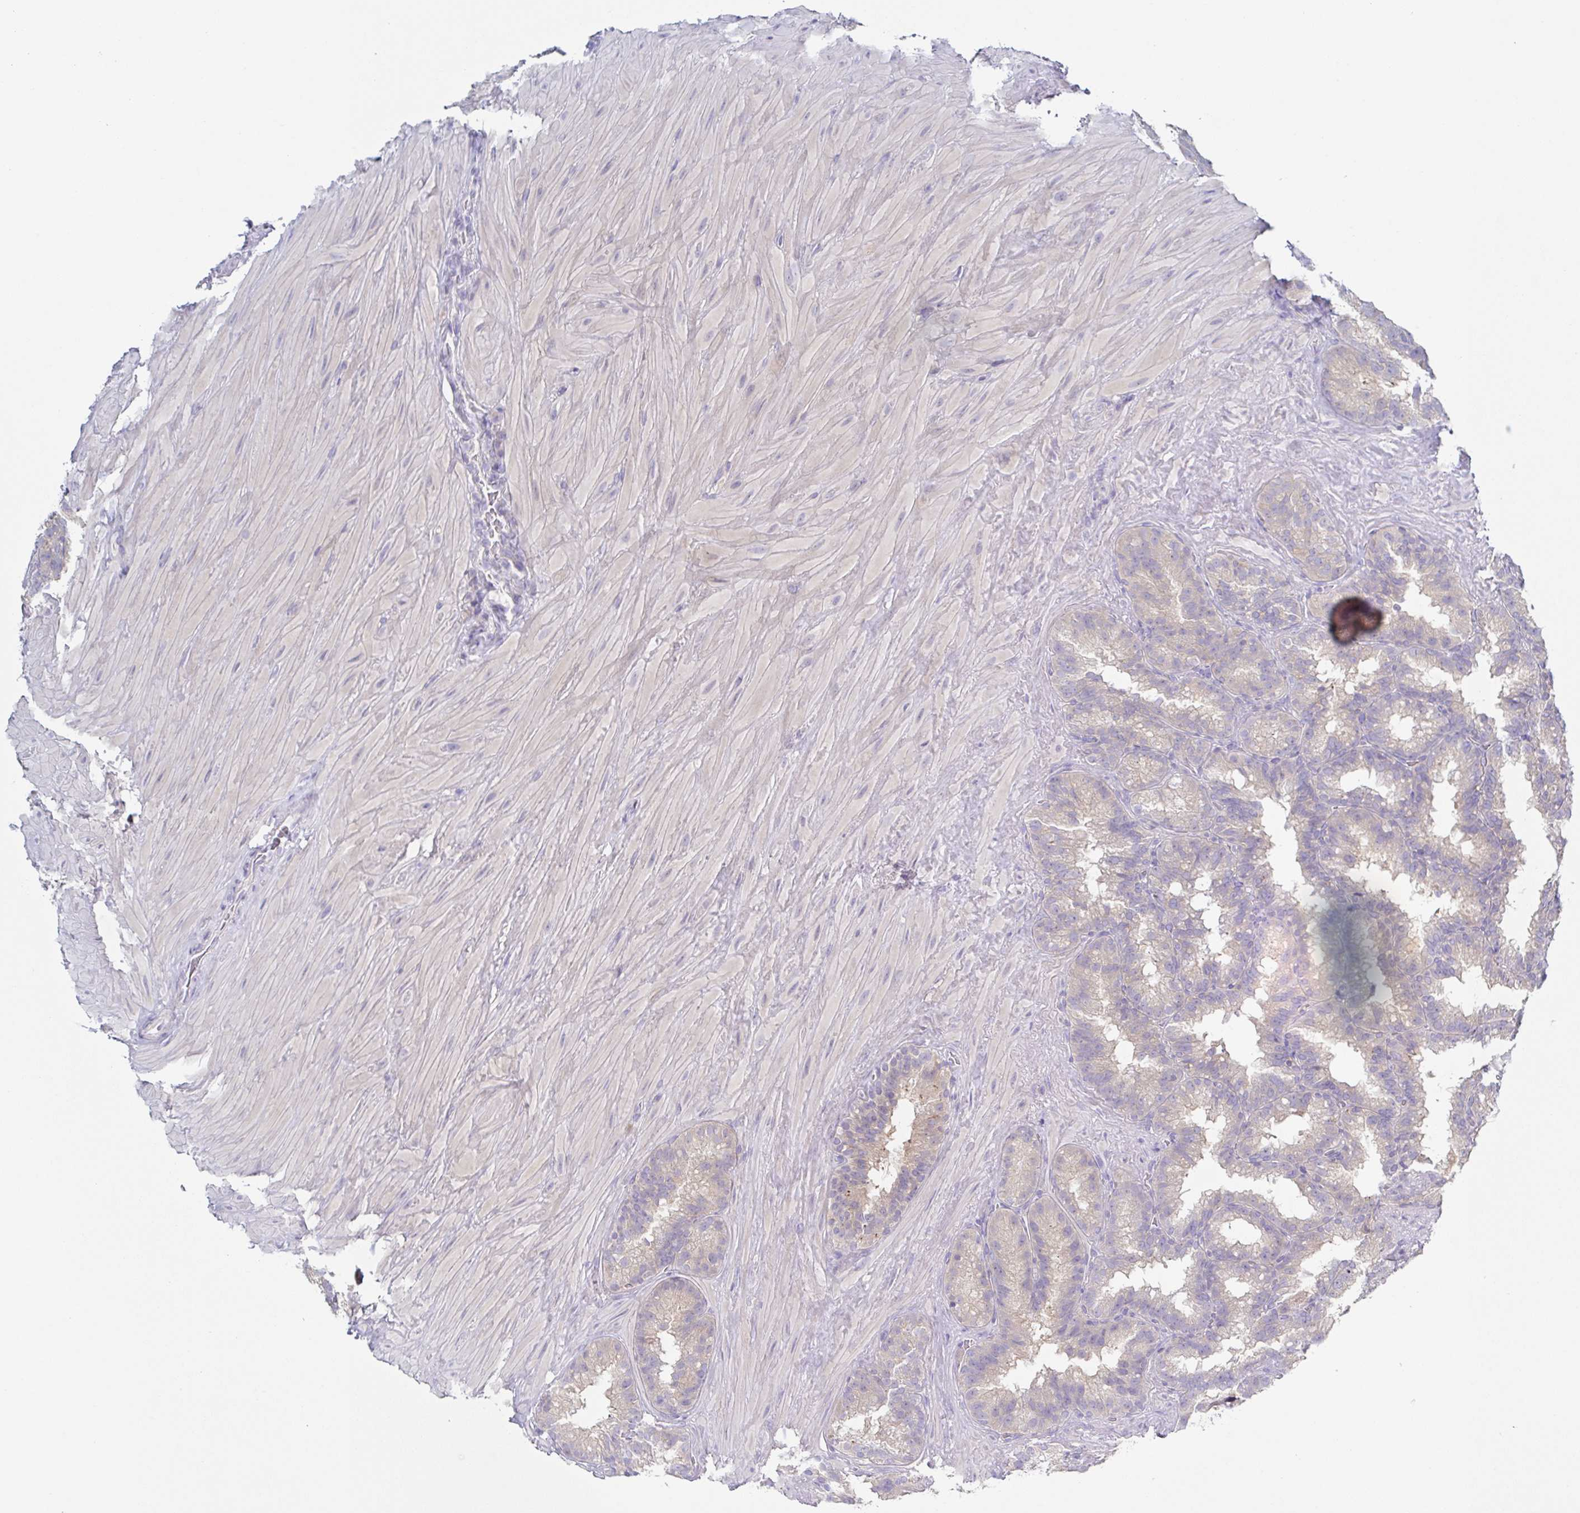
{"staining": {"intensity": "weak", "quantity": "<25%", "location": "cytoplasmic/membranous"}, "tissue": "seminal vesicle", "cell_type": "Glandular cells", "image_type": "normal", "snomed": [{"axis": "morphology", "description": "Normal tissue, NOS"}, {"axis": "topography", "description": "Seminal veicle"}], "caption": "Glandular cells are negative for protein expression in normal human seminal vesicle. (Immunohistochemistry, brightfield microscopy, high magnification).", "gene": "HTR2A", "patient": {"sex": "male", "age": 60}}